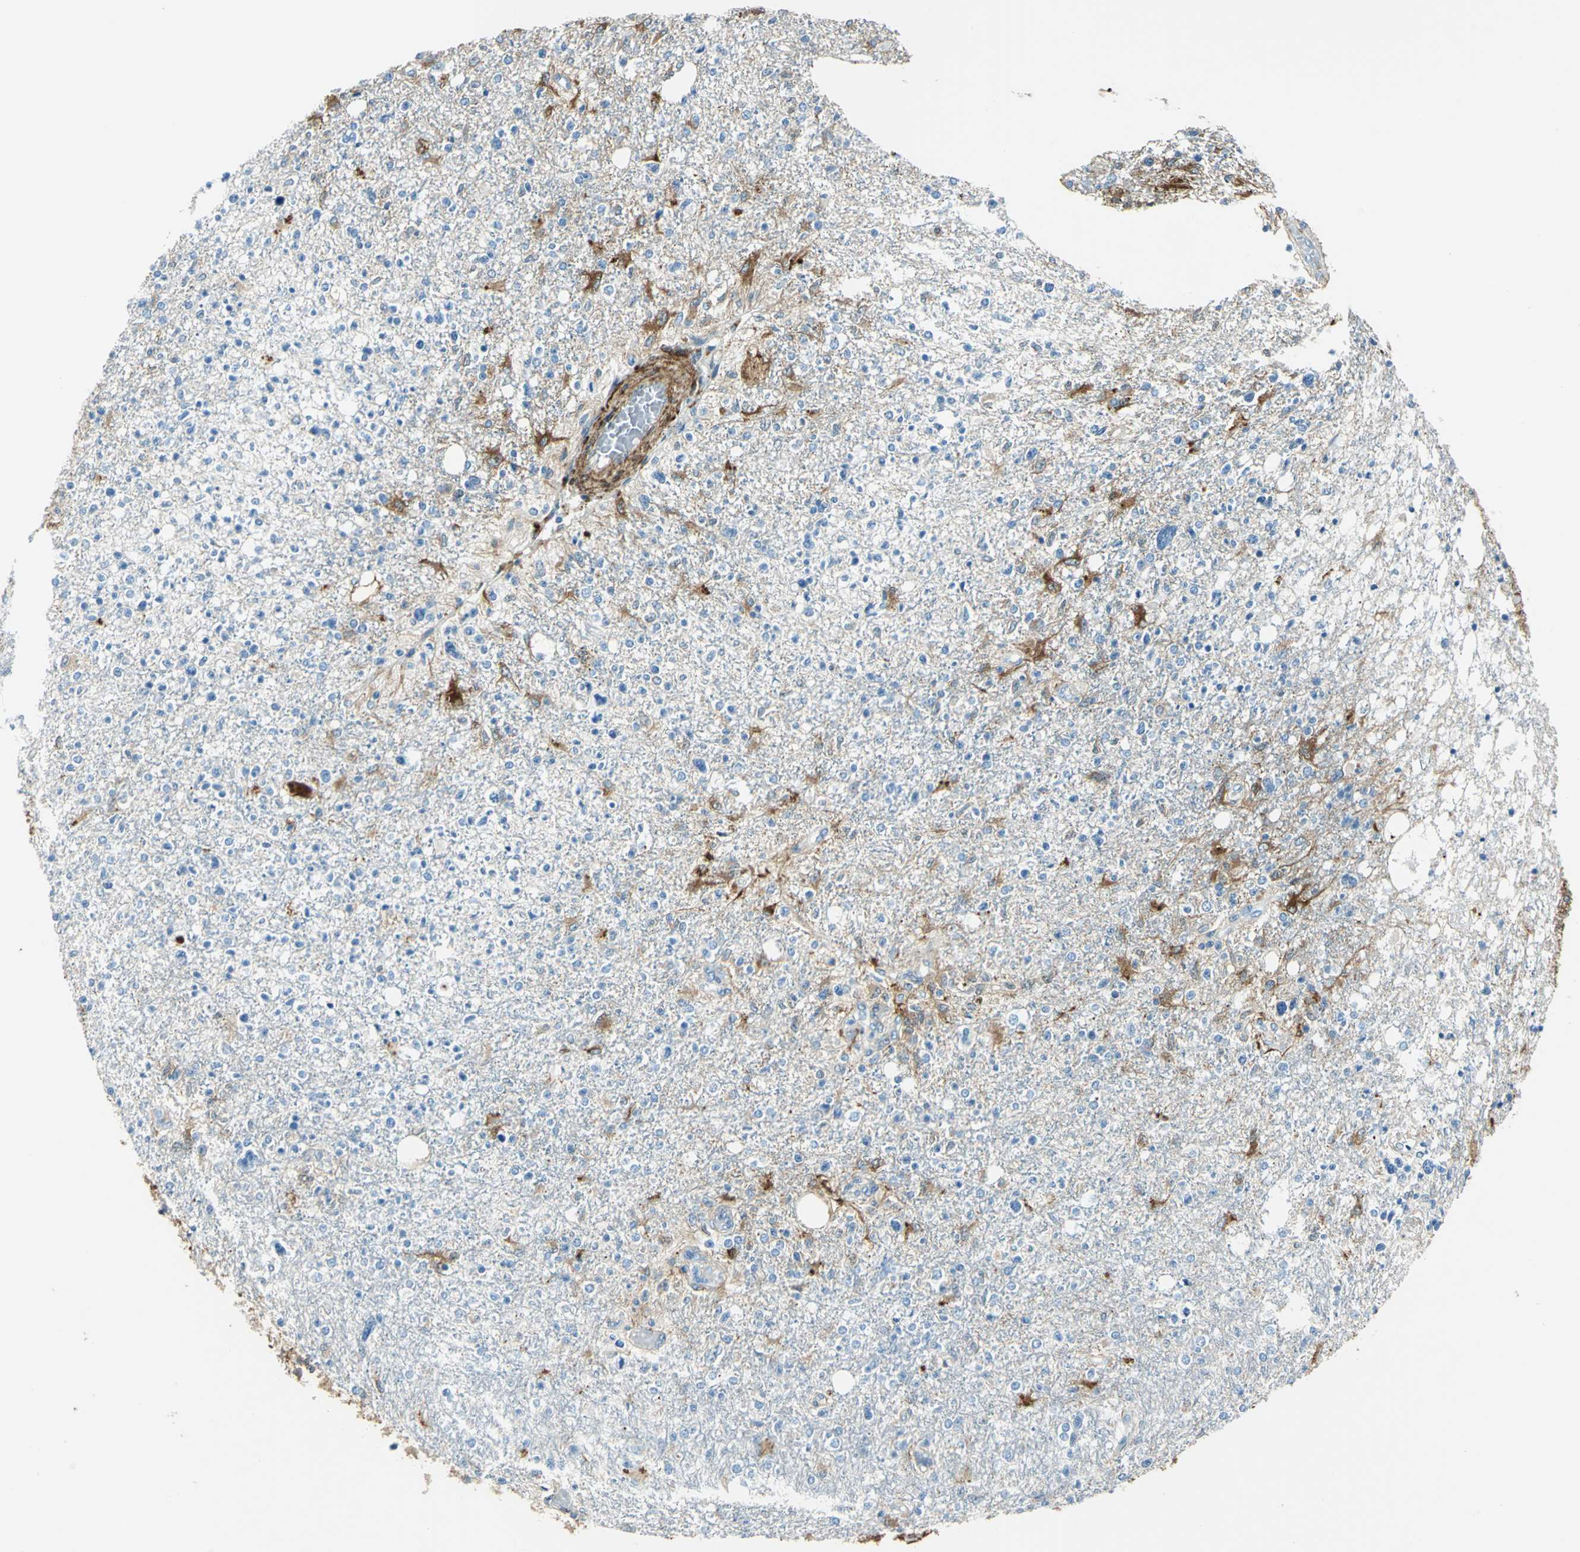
{"staining": {"intensity": "negative", "quantity": "none", "location": "none"}, "tissue": "glioma", "cell_type": "Tumor cells", "image_type": "cancer", "snomed": [{"axis": "morphology", "description": "Glioma, malignant, High grade"}, {"axis": "topography", "description": "Cerebral cortex"}], "caption": "Immunohistochemical staining of high-grade glioma (malignant) displays no significant positivity in tumor cells. Nuclei are stained in blue.", "gene": "HSPB1", "patient": {"sex": "male", "age": 76}}